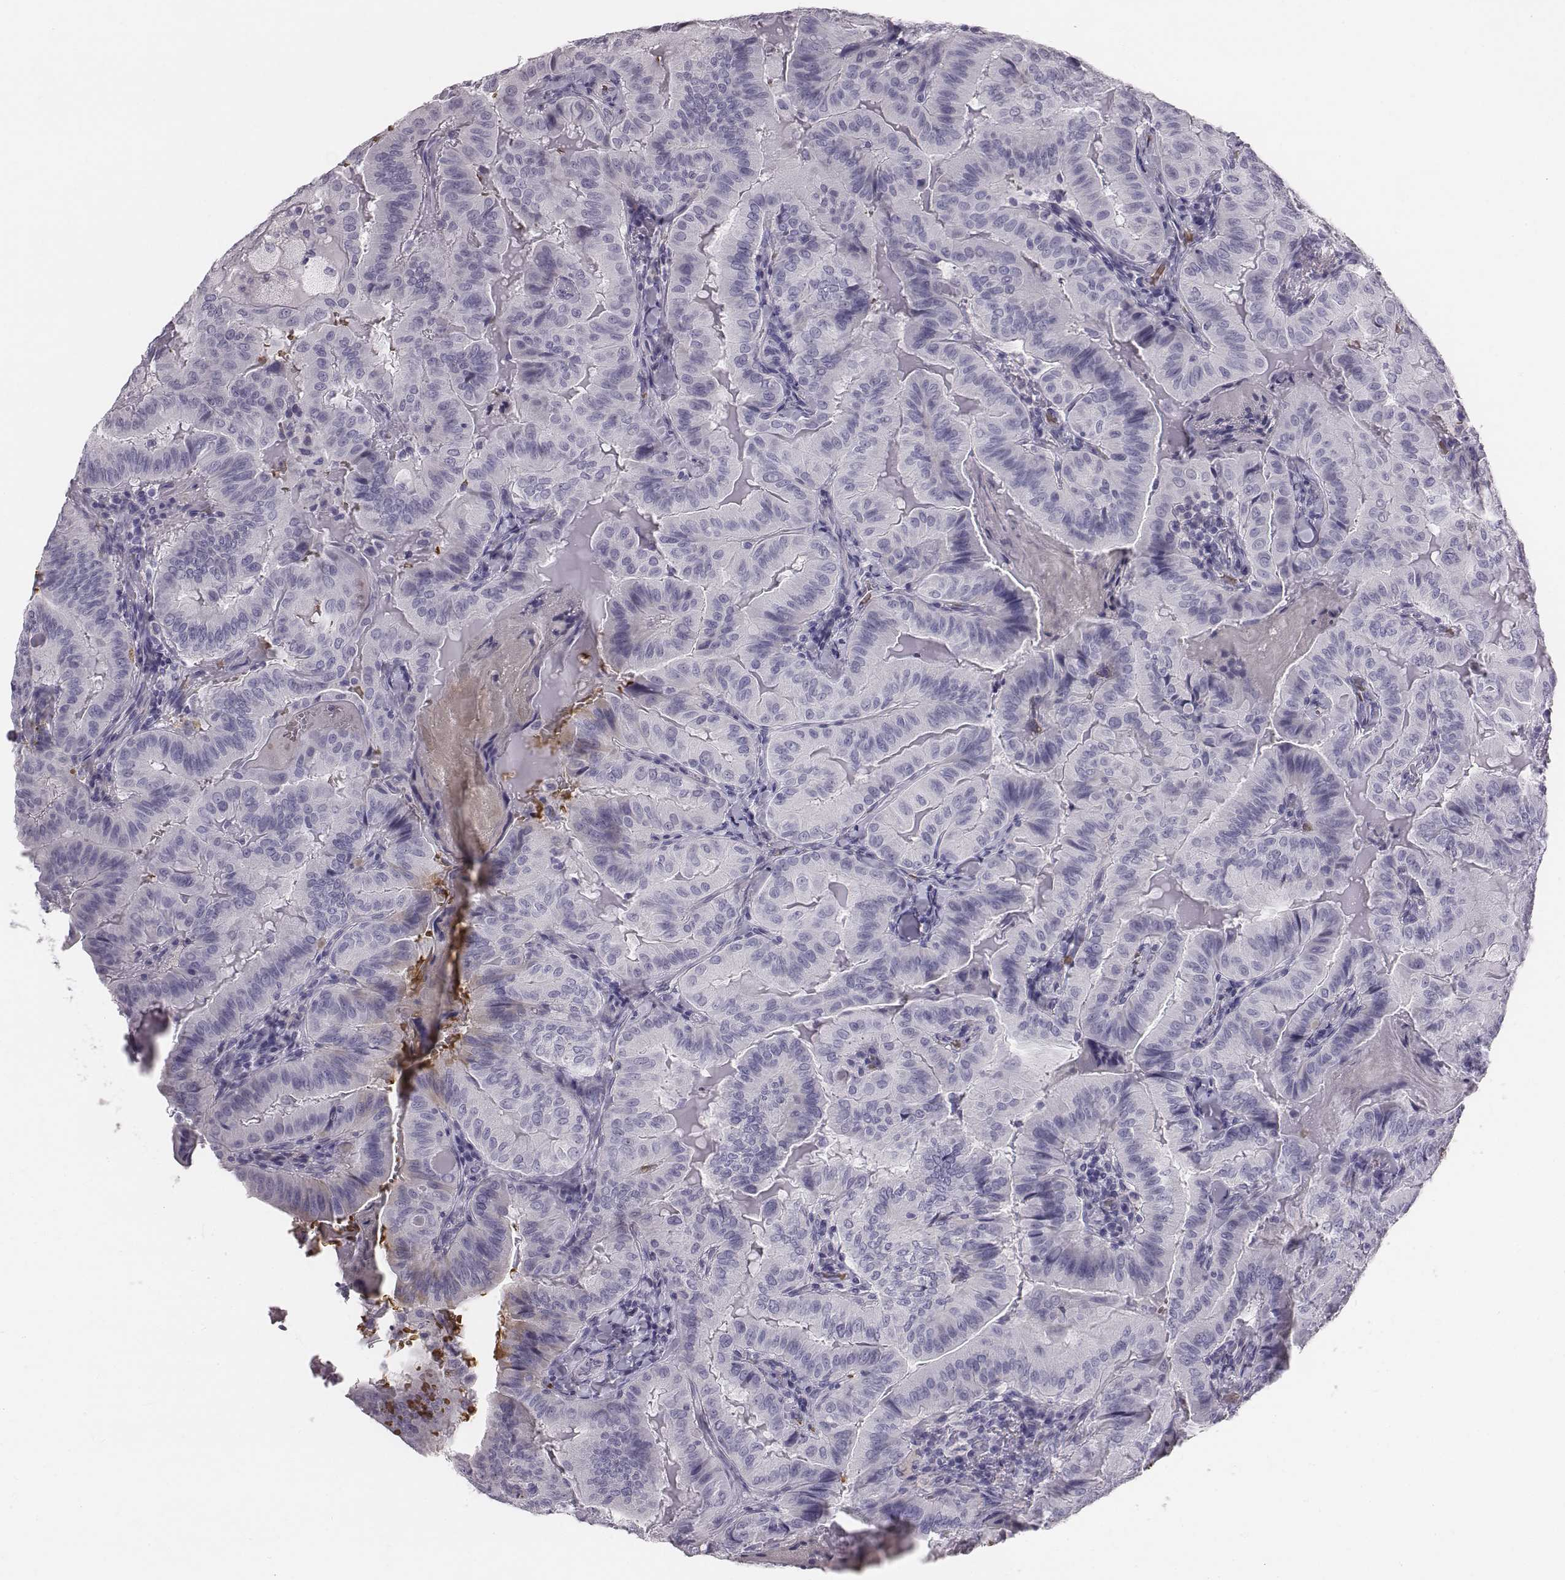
{"staining": {"intensity": "negative", "quantity": "none", "location": "none"}, "tissue": "thyroid cancer", "cell_type": "Tumor cells", "image_type": "cancer", "snomed": [{"axis": "morphology", "description": "Papillary adenocarcinoma, NOS"}, {"axis": "topography", "description": "Thyroid gland"}], "caption": "A high-resolution micrograph shows immunohistochemistry (IHC) staining of thyroid papillary adenocarcinoma, which exhibits no significant positivity in tumor cells.", "gene": "HBZ", "patient": {"sex": "female", "age": 68}}